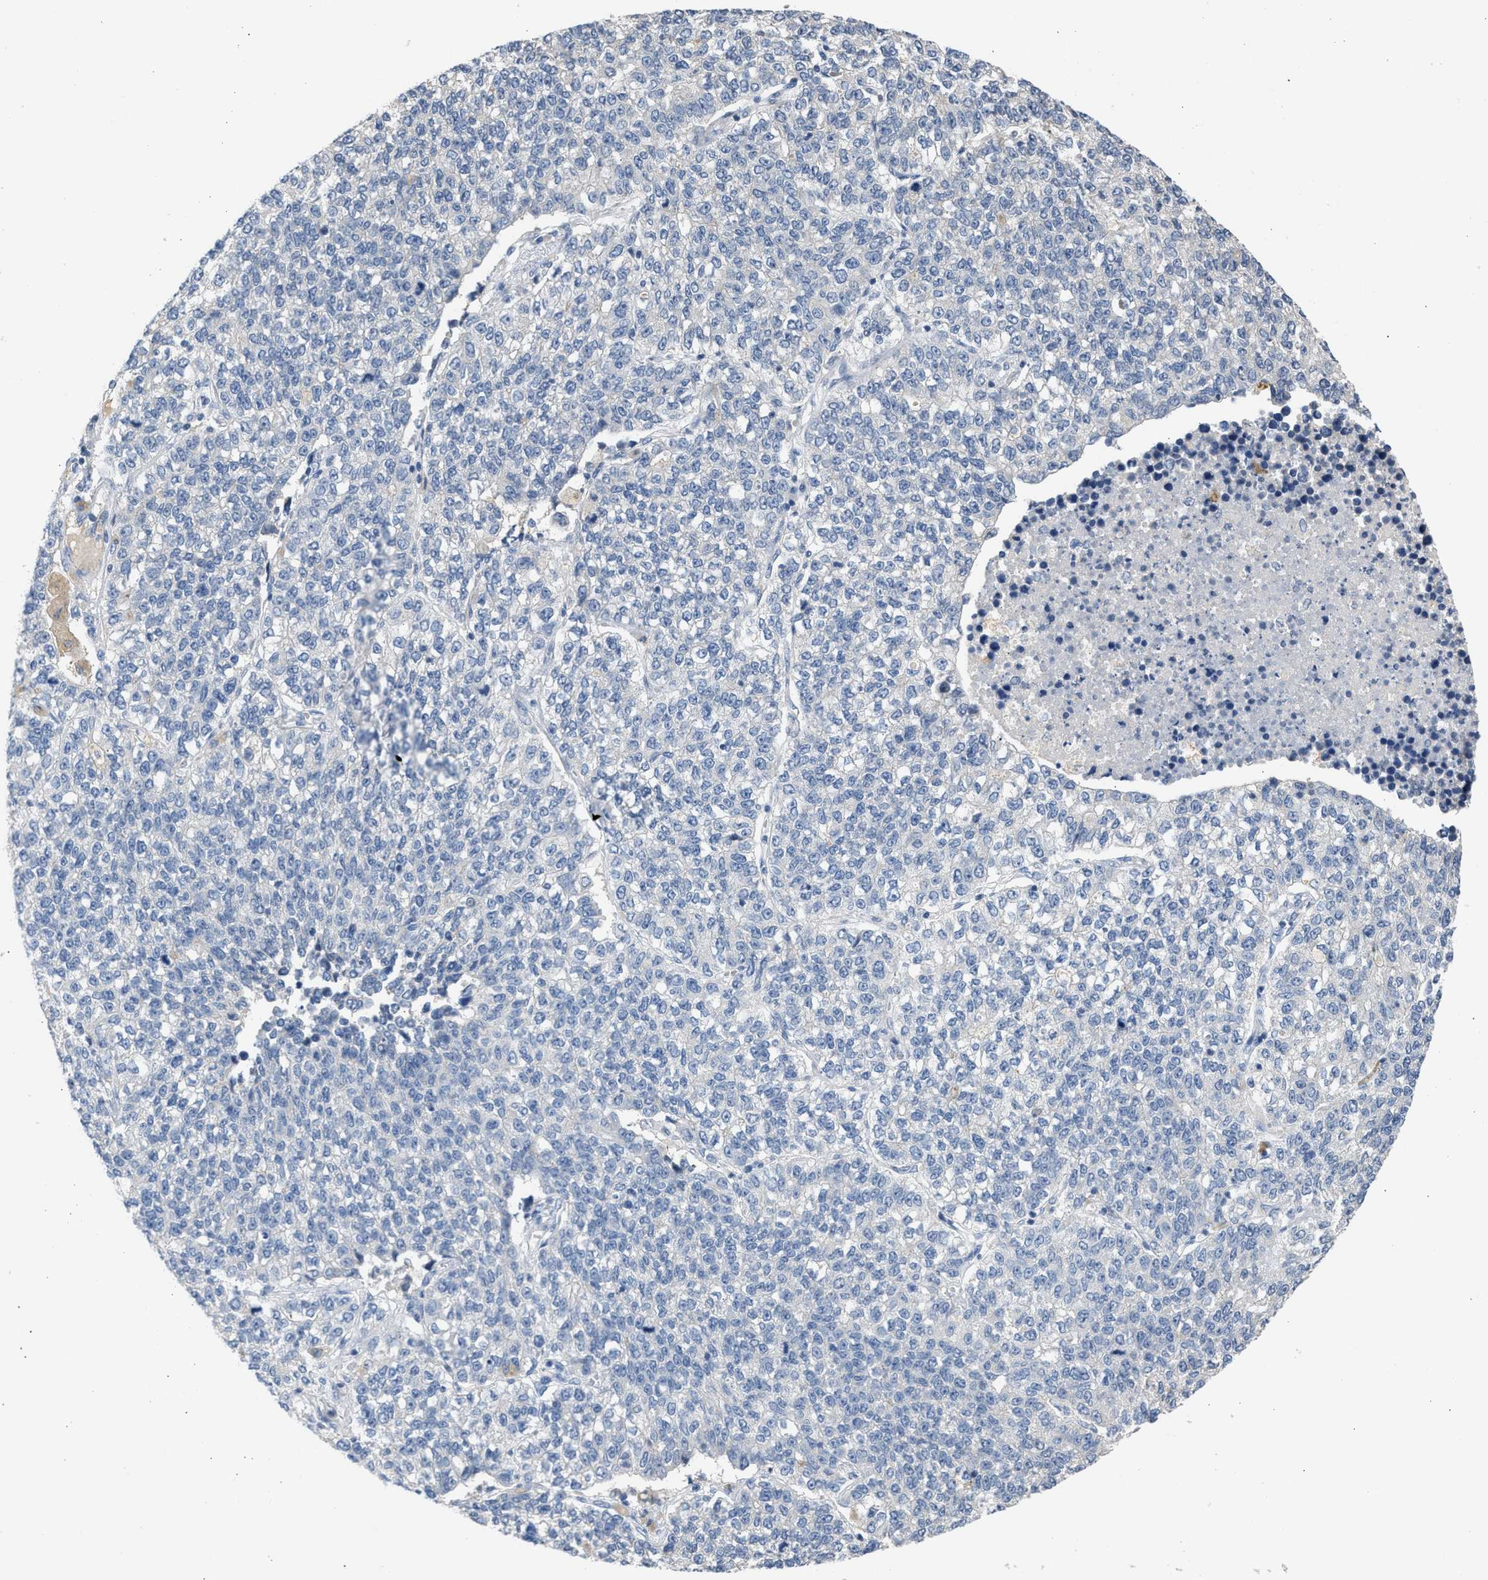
{"staining": {"intensity": "negative", "quantity": "none", "location": "none"}, "tissue": "lung cancer", "cell_type": "Tumor cells", "image_type": "cancer", "snomed": [{"axis": "morphology", "description": "Adenocarcinoma, NOS"}, {"axis": "topography", "description": "Lung"}], "caption": "Tumor cells show no significant staining in lung cancer (adenocarcinoma).", "gene": "SULT2A1", "patient": {"sex": "male", "age": 49}}